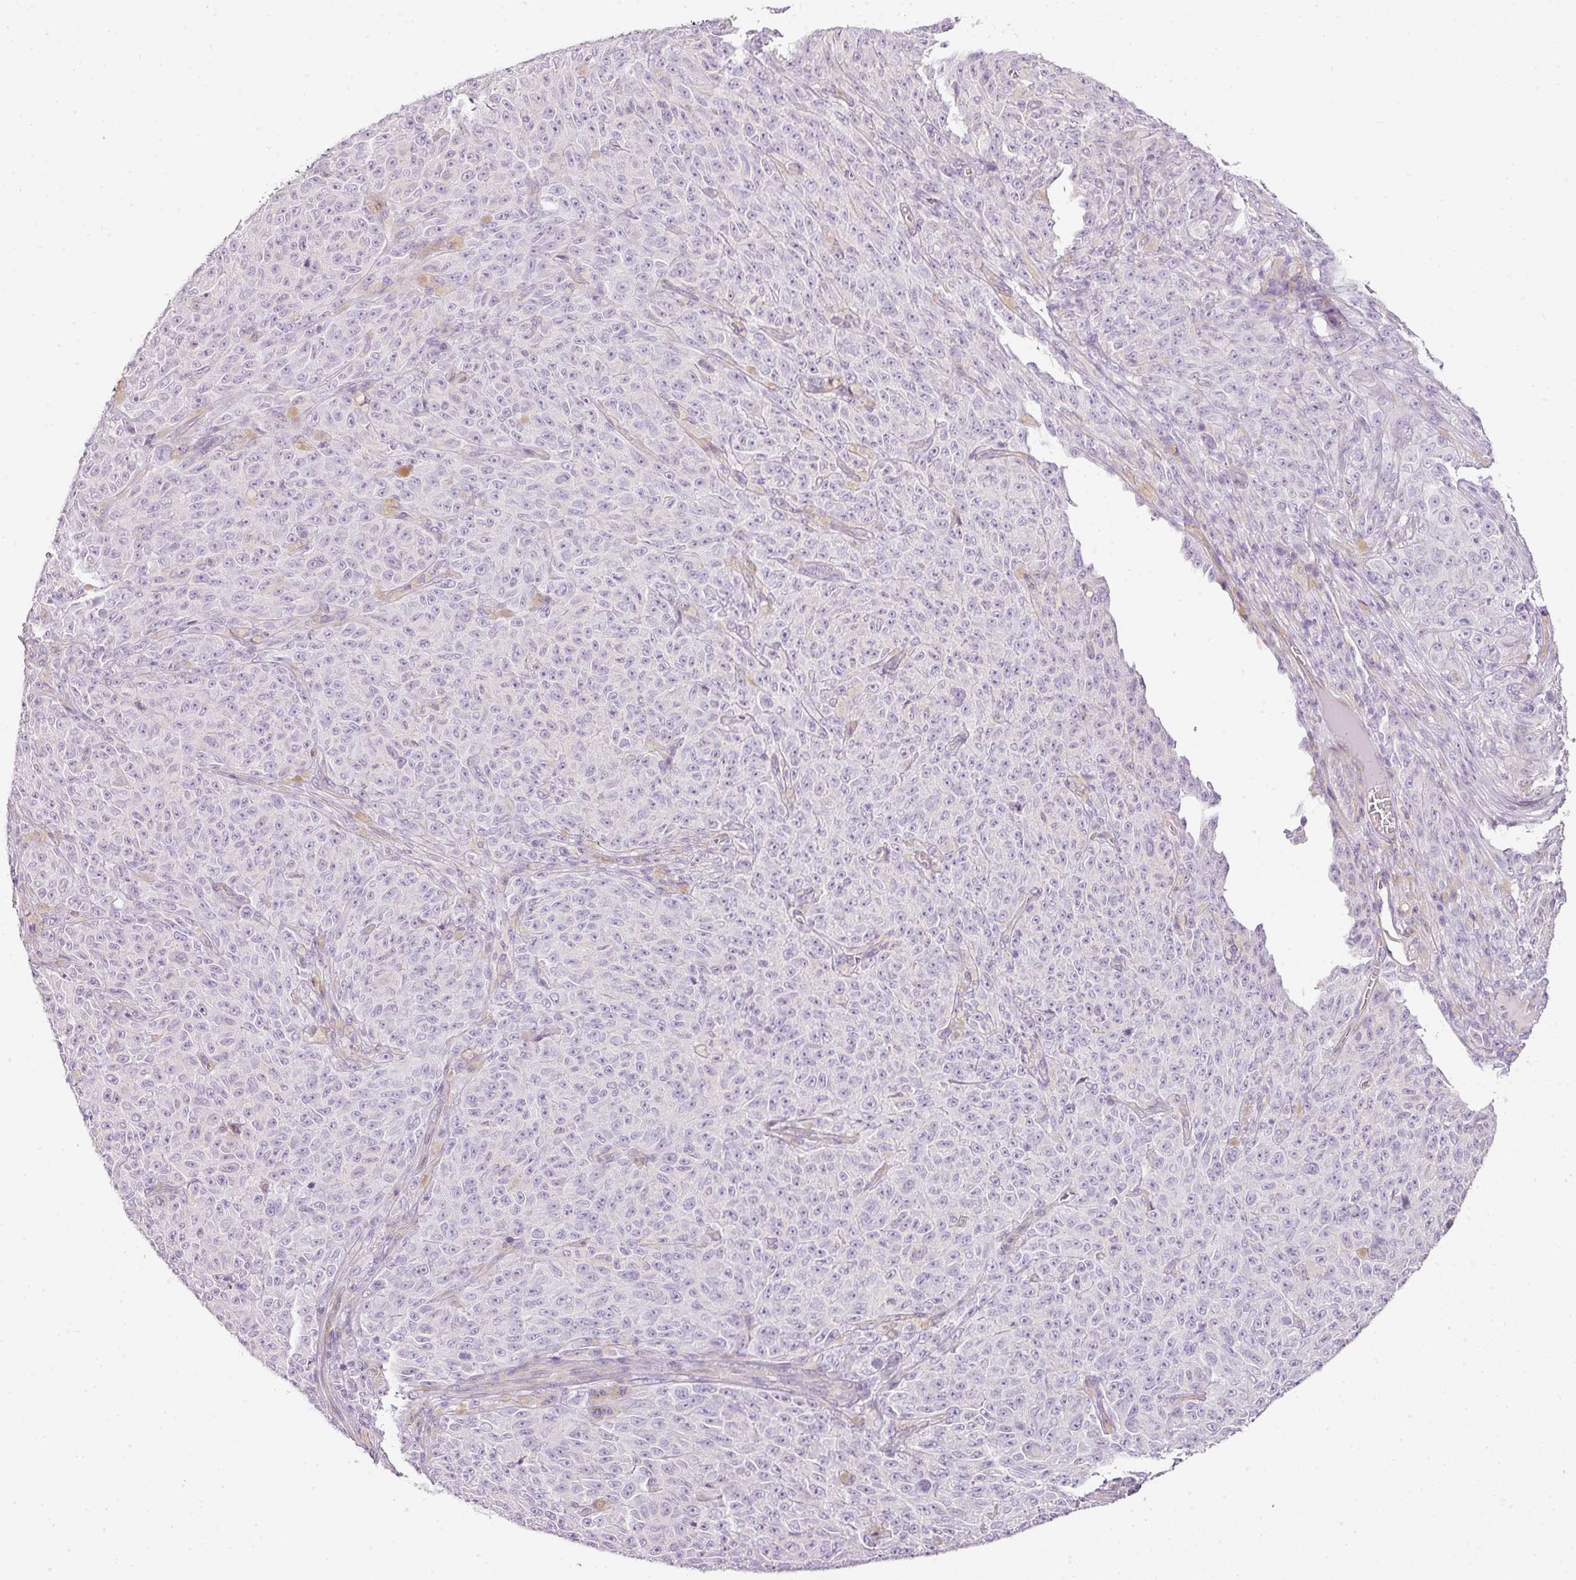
{"staining": {"intensity": "negative", "quantity": "none", "location": "none"}, "tissue": "melanoma", "cell_type": "Tumor cells", "image_type": "cancer", "snomed": [{"axis": "morphology", "description": "Malignant melanoma, NOS"}, {"axis": "topography", "description": "Skin"}], "caption": "DAB (3,3'-diaminobenzidine) immunohistochemical staining of malignant melanoma demonstrates no significant staining in tumor cells. (DAB (3,3'-diaminobenzidine) IHC with hematoxylin counter stain).", "gene": "RAX2", "patient": {"sex": "female", "age": 82}}